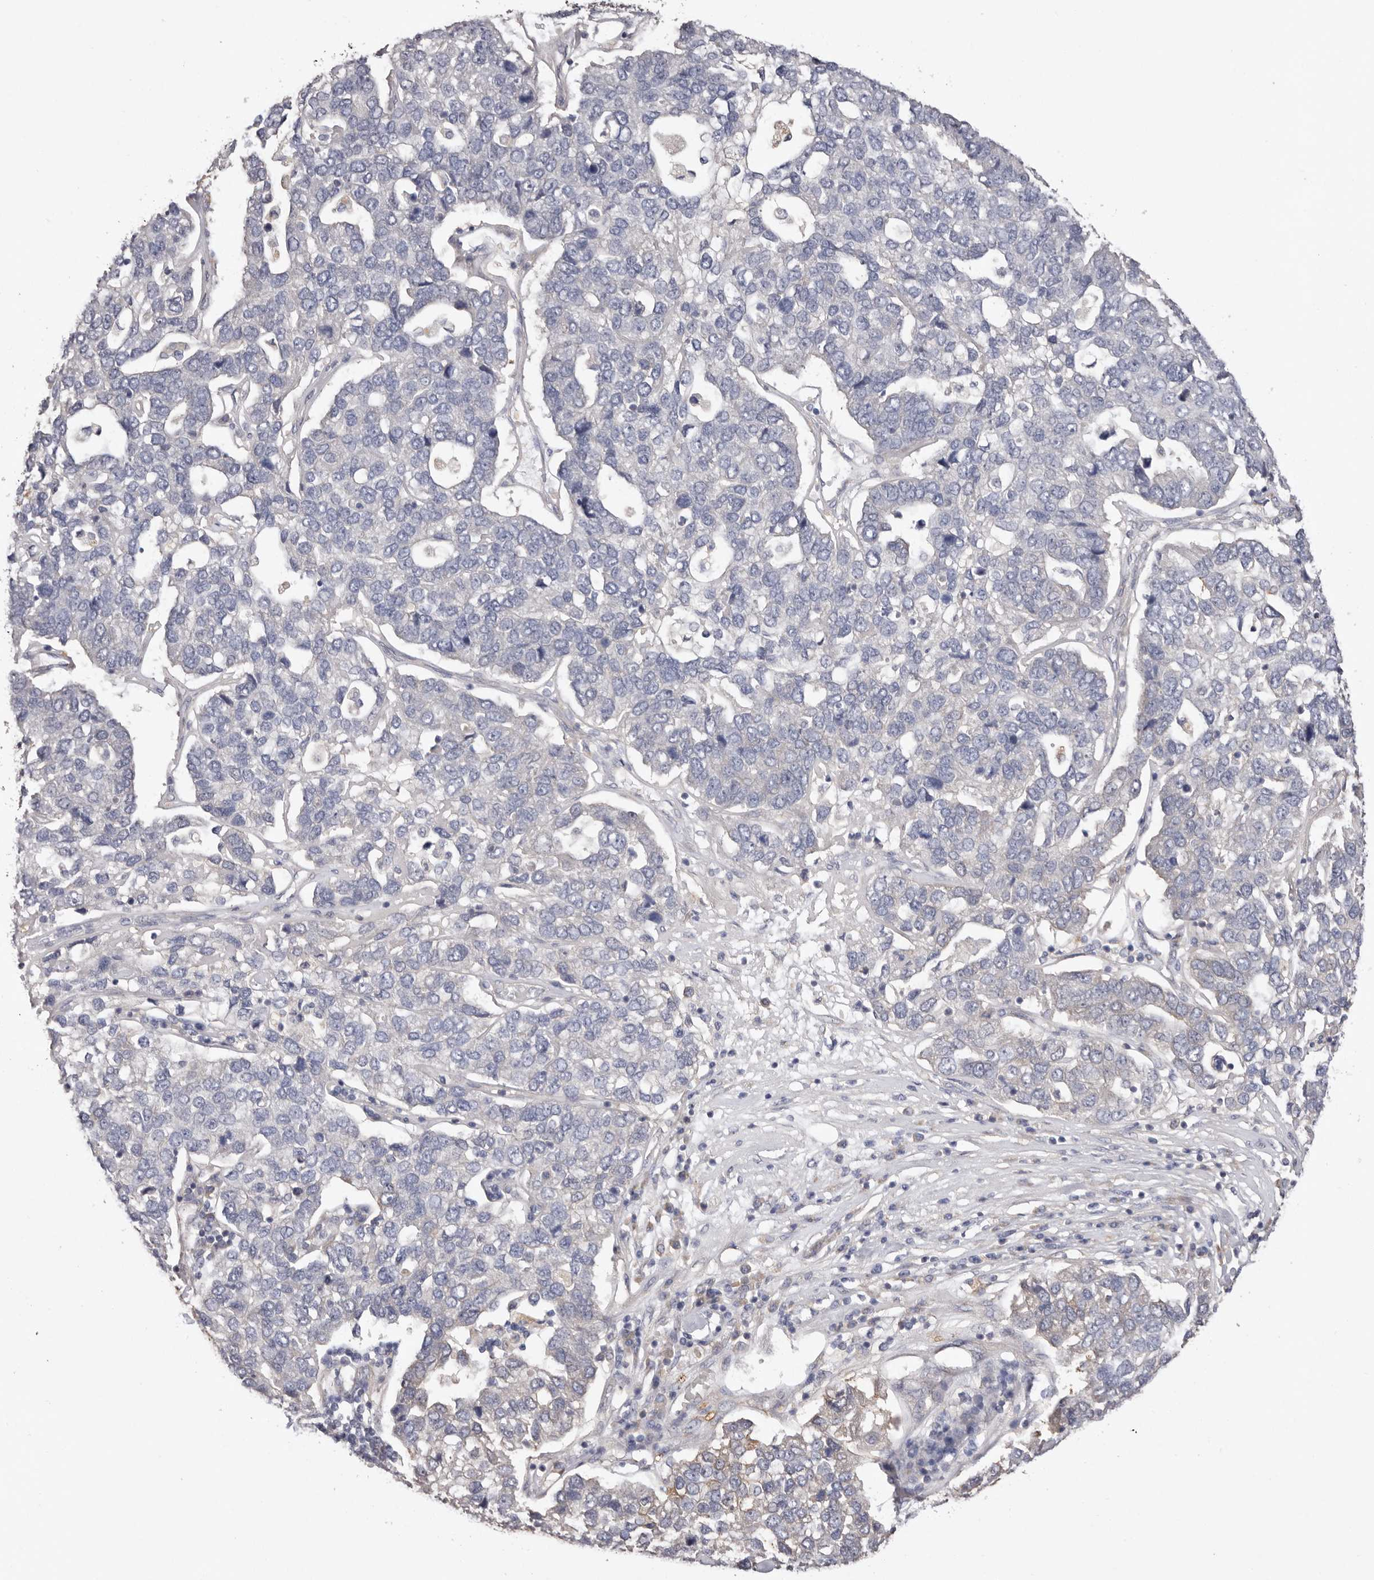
{"staining": {"intensity": "negative", "quantity": "none", "location": "none"}, "tissue": "pancreatic cancer", "cell_type": "Tumor cells", "image_type": "cancer", "snomed": [{"axis": "morphology", "description": "Adenocarcinoma, NOS"}, {"axis": "topography", "description": "Pancreas"}], "caption": "This micrograph is of adenocarcinoma (pancreatic) stained with immunohistochemistry (IHC) to label a protein in brown with the nuclei are counter-stained blue. There is no positivity in tumor cells.", "gene": "FAM167B", "patient": {"sex": "female", "age": 61}}